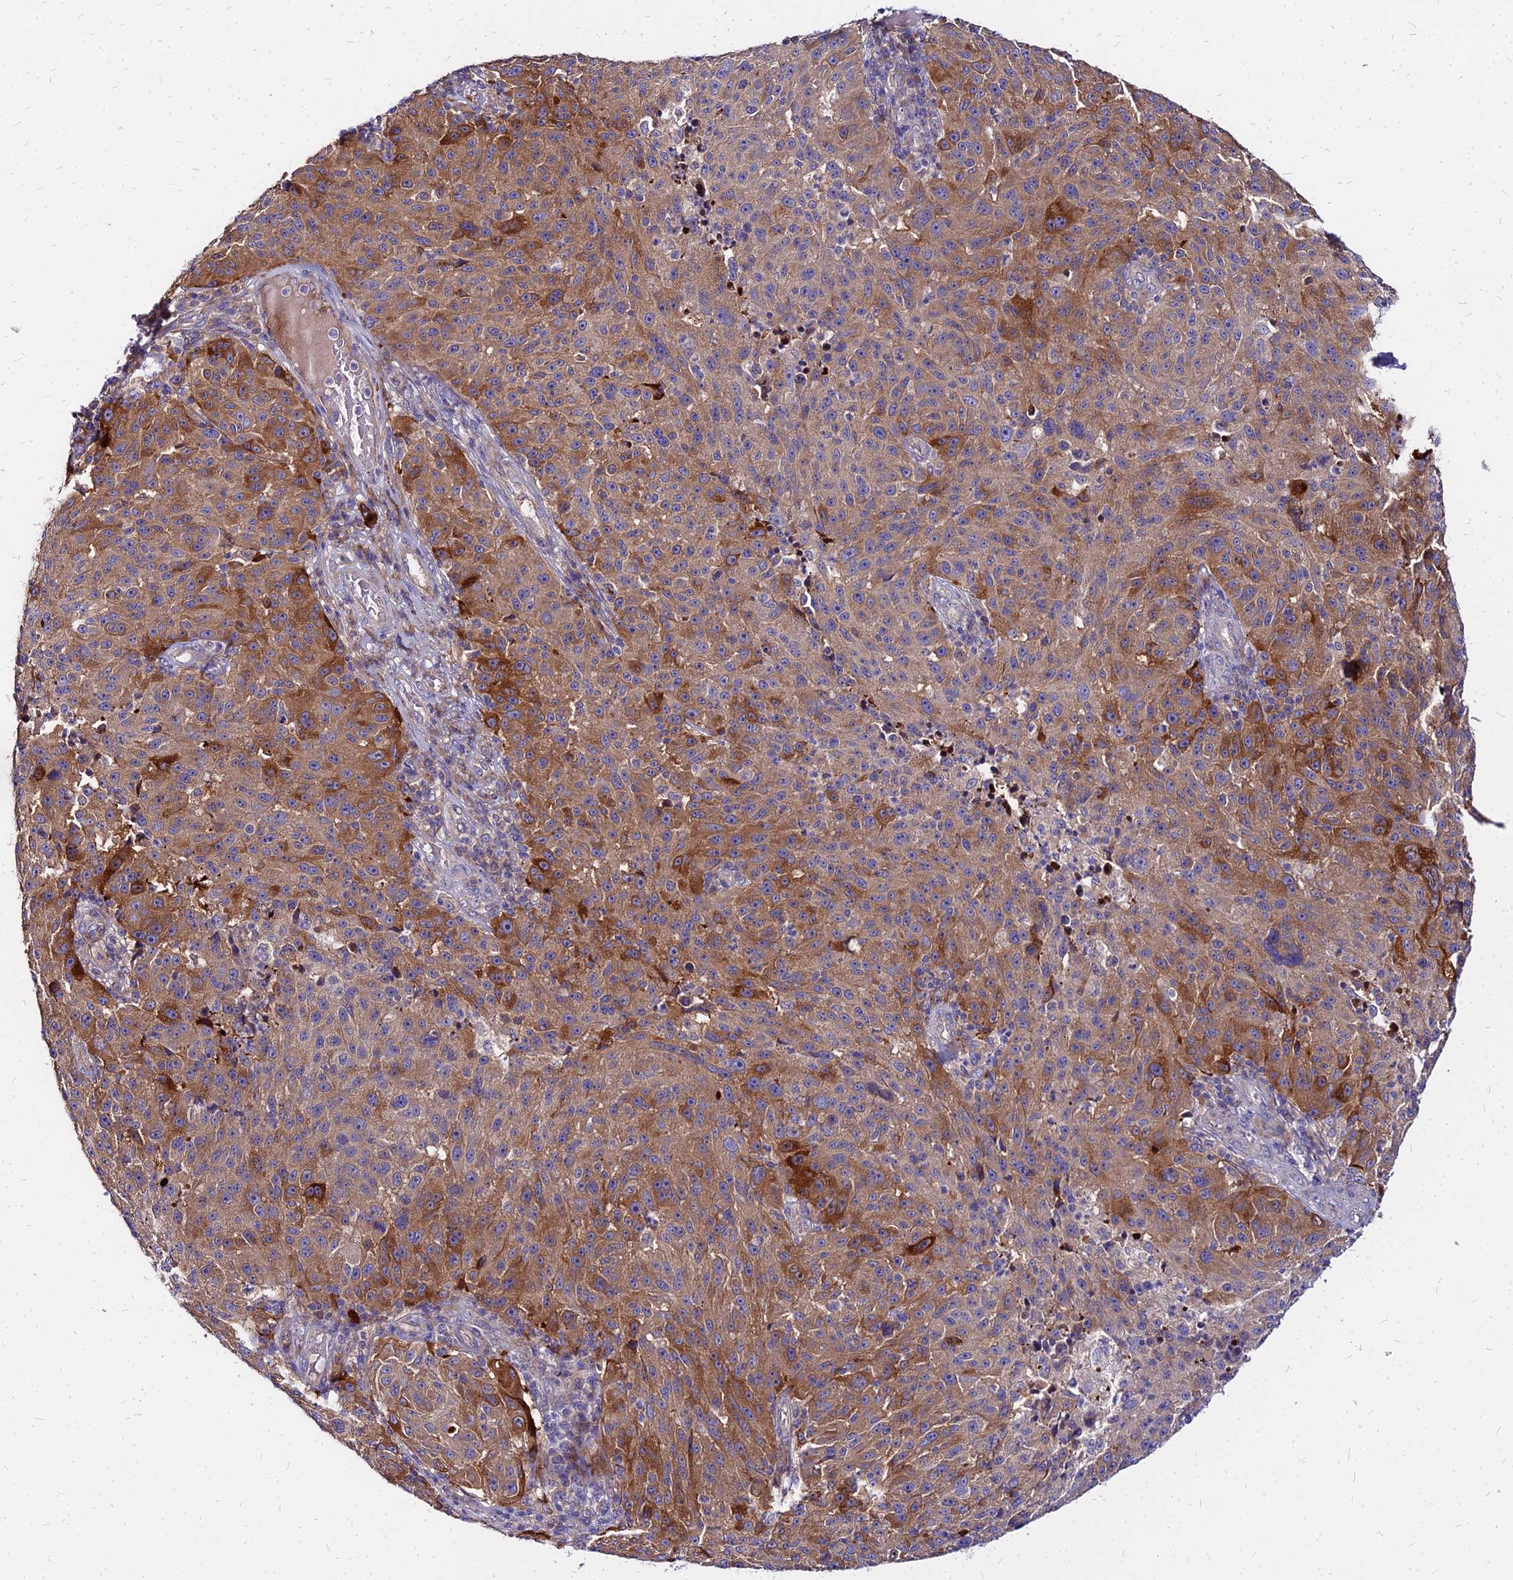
{"staining": {"intensity": "moderate", "quantity": ">75%", "location": "cytoplasmic/membranous"}, "tissue": "melanoma", "cell_type": "Tumor cells", "image_type": "cancer", "snomed": [{"axis": "morphology", "description": "Malignant melanoma, NOS"}, {"axis": "topography", "description": "Skin"}], "caption": "Human malignant melanoma stained for a protein (brown) shows moderate cytoplasmic/membranous positive staining in about >75% of tumor cells.", "gene": "COMMD10", "patient": {"sex": "male", "age": 53}}